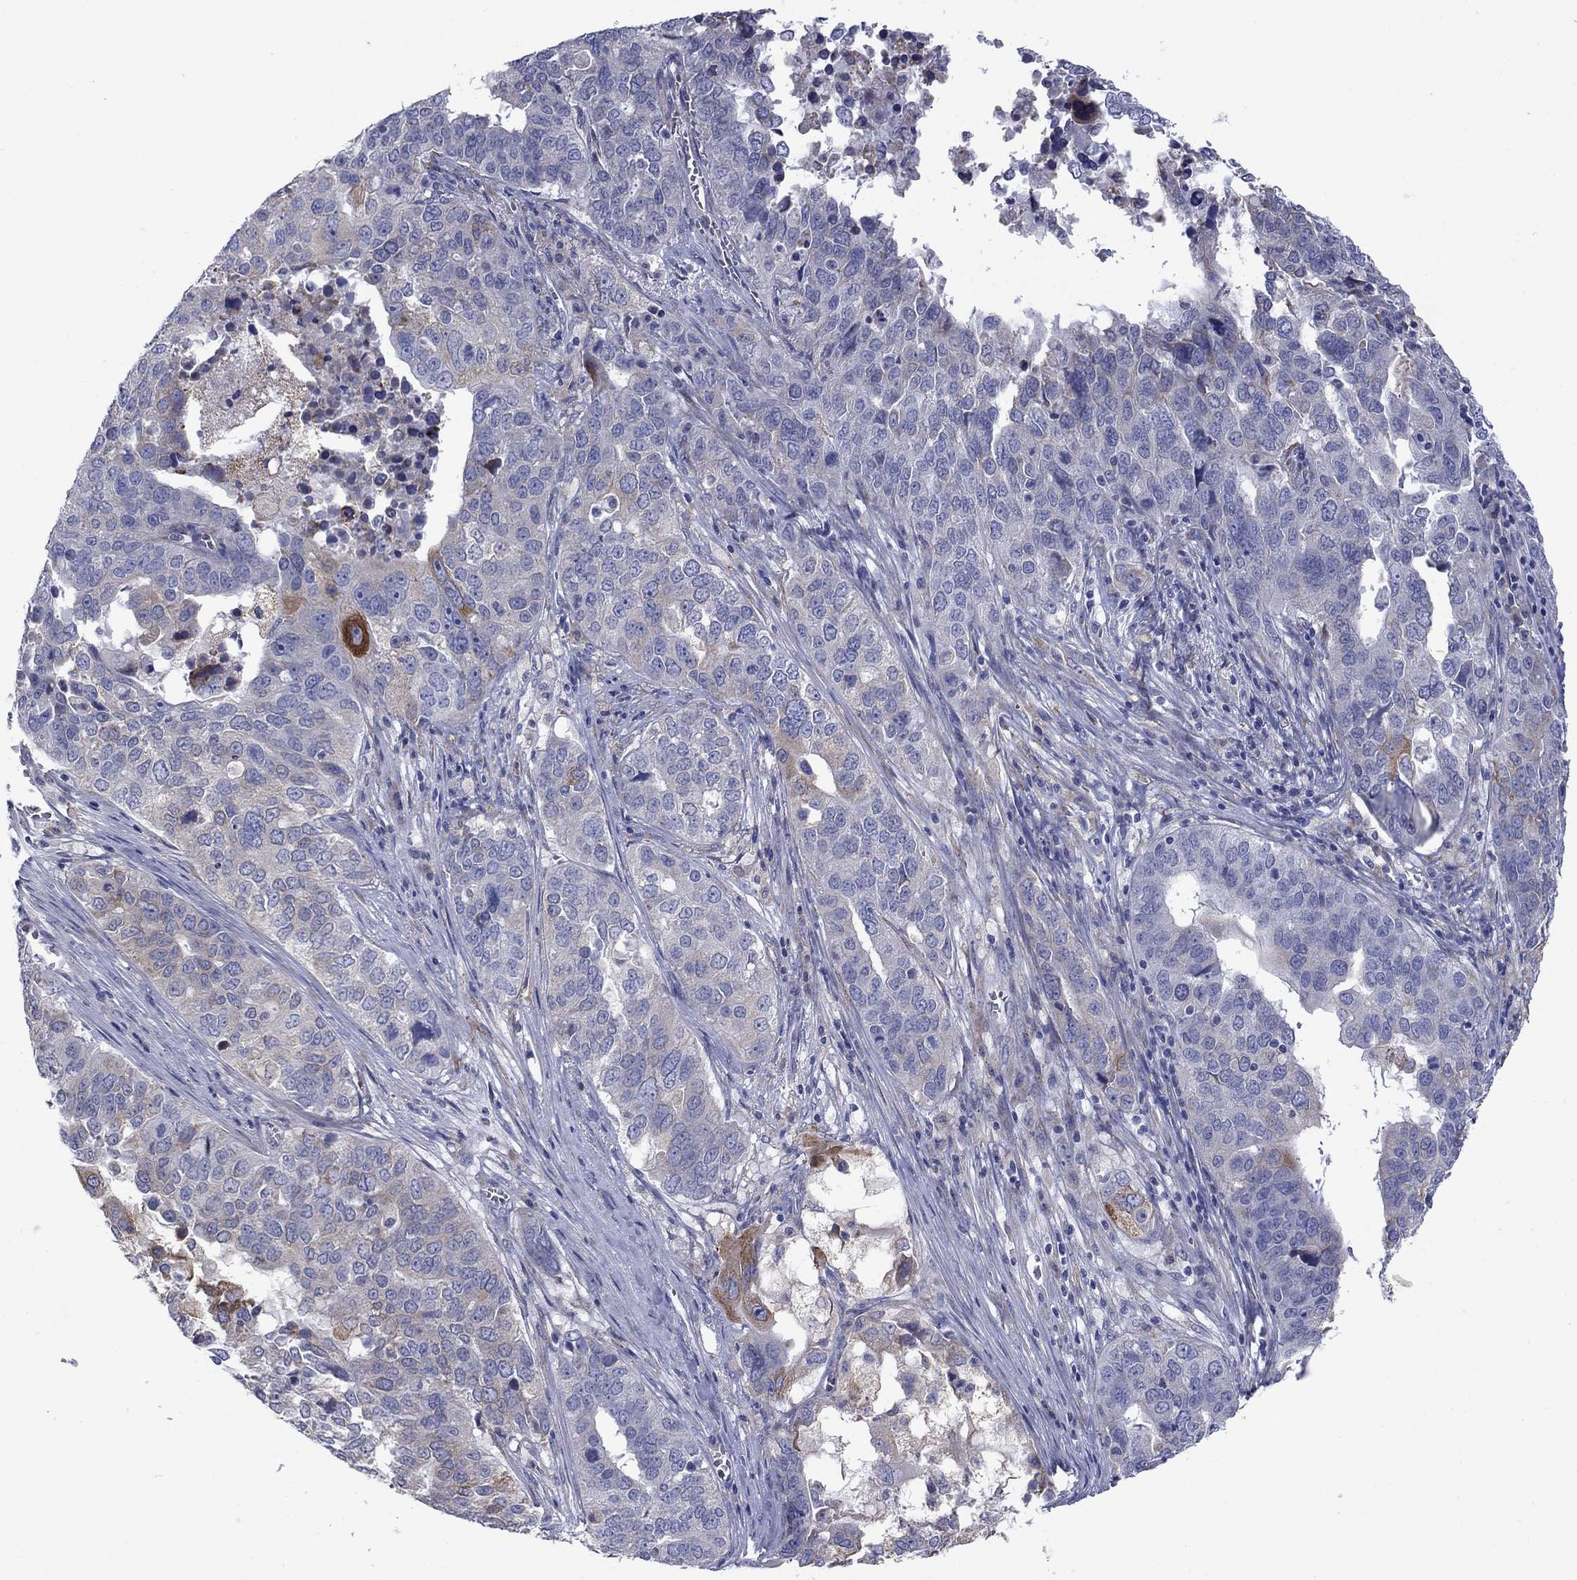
{"staining": {"intensity": "strong", "quantity": "<25%", "location": "cytoplasmic/membranous"}, "tissue": "ovarian cancer", "cell_type": "Tumor cells", "image_type": "cancer", "snomed": [{"axis": "morphology", "description": "Carcinoma, endometroid"}, {"axis": "topography", "description": "Soft tissue"}, {"axis": "topography", "description": "Ovary"}], "caption": "Tumor cells reveal medium levels of strong cytoplasmic/membranous staining in approximately <25% of cells in ovarian endometroid carcinoma. (DAB IHC, brown staining for protein, blue staining for nuclei).", "gene": "TMPRSS11A", "patient": {"sex": "female", "age": 52}}